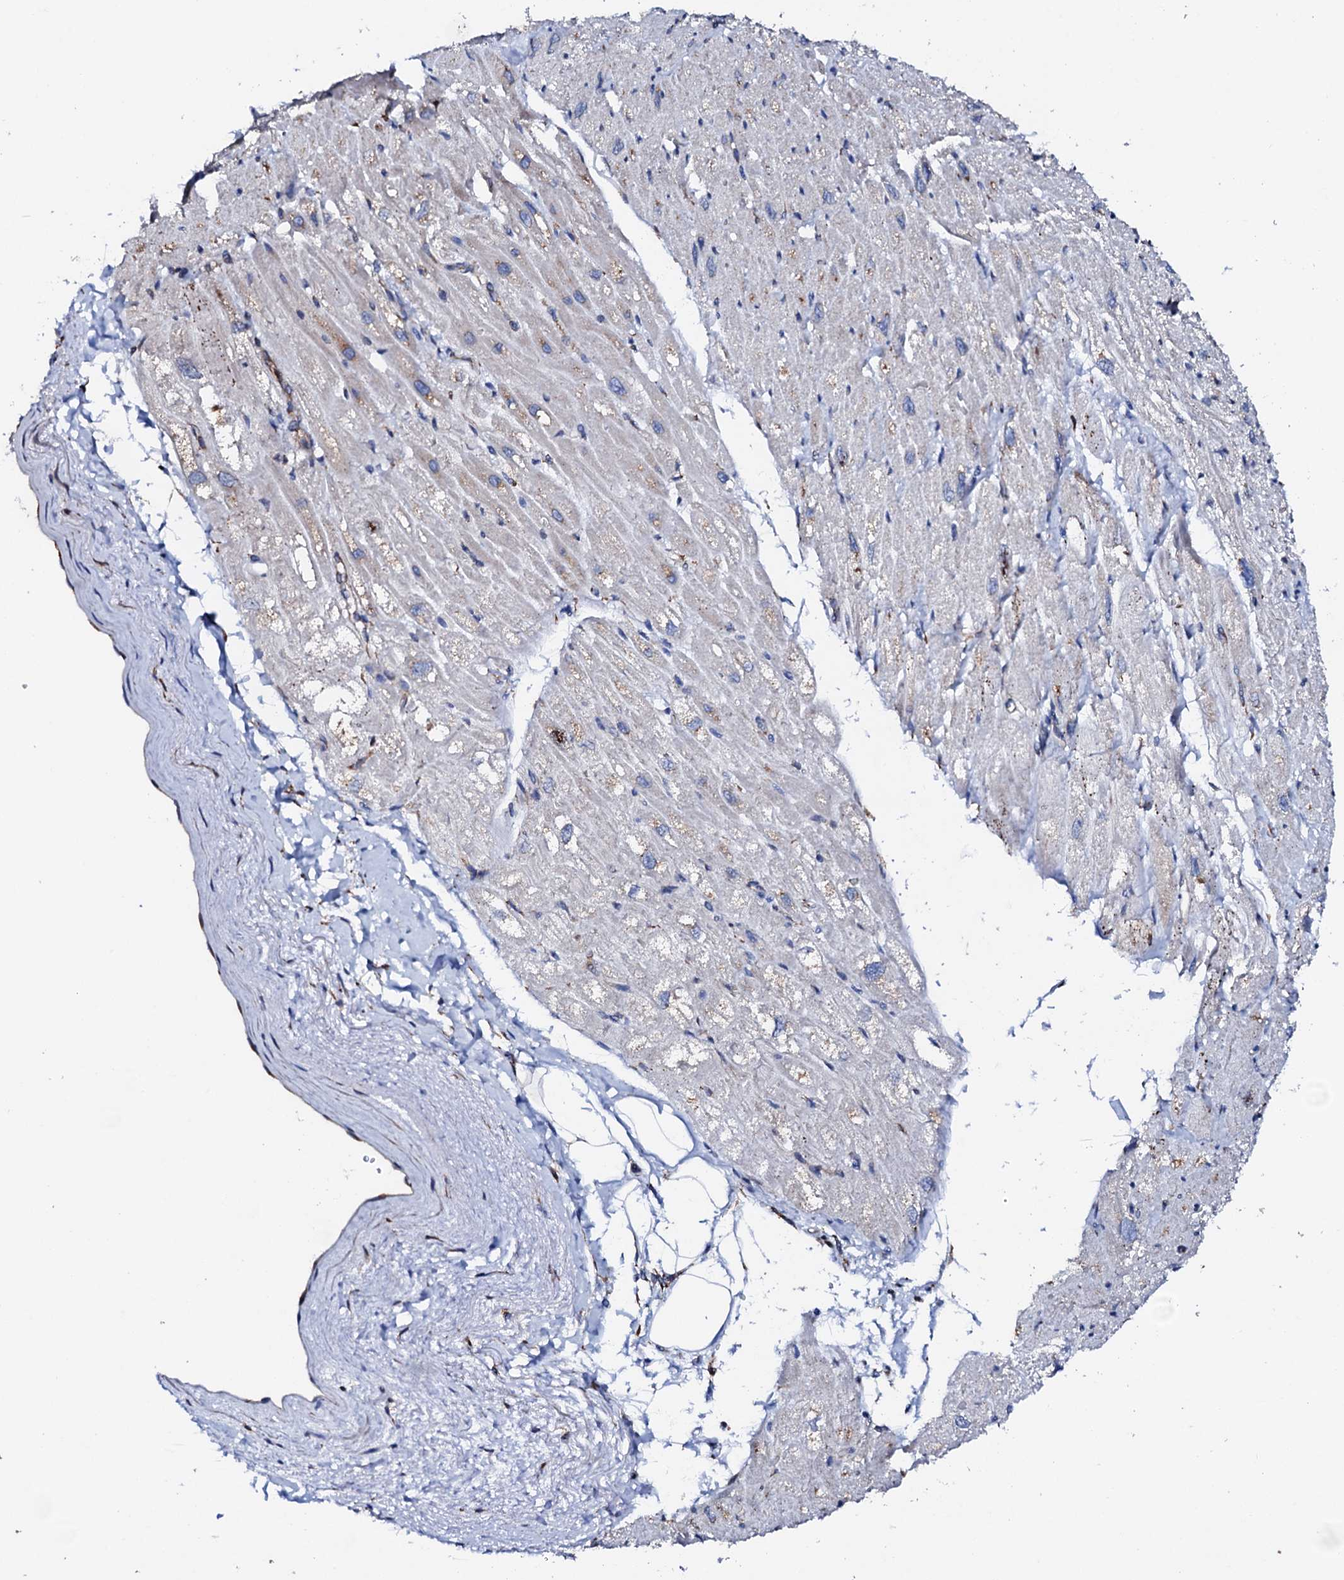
{"staining": {"intensity": "negative", "quantity": "none", "location": "none"}, "tissue": "heart muscle", "cell_type": "Cardiomyocytes", "image_type": "normal", "snomed": [{"axis": "morphology", "description": "Normal tissue, NOS"}, {"axis": "topography", "description": "Heart"}], "caption": "Heart muscle was stained to show a protein in brown. There is no significant staining in cardiomyocytes. The staining was performed using DAB (3,3'-diaminobenzidine) to visualize the protein expression in brown, while the nuclei were stained in blue with hematoxylin (Magnification: 20x).", "gene": "AMDHD1", "patient": {"sex": "male", "age": 50}}